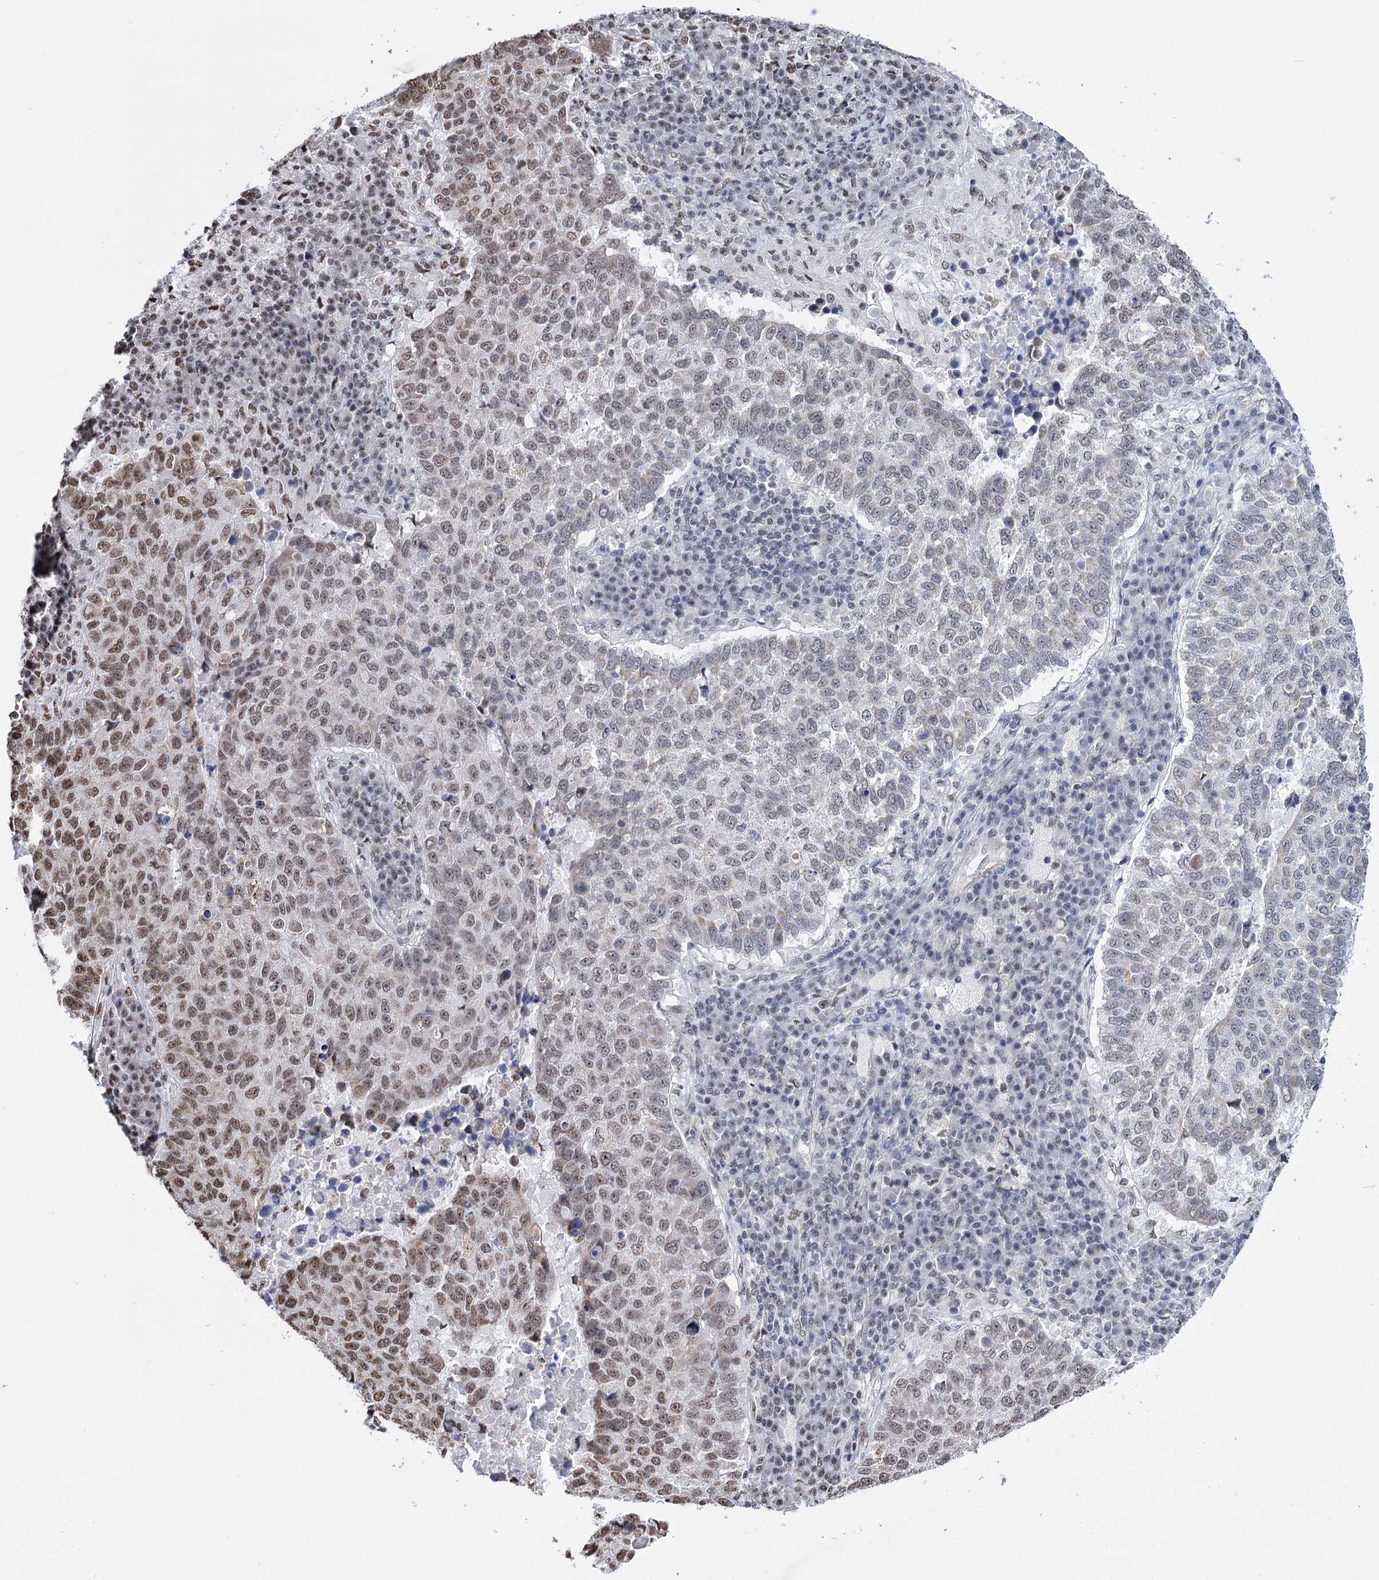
{"staining": {"intensity": "moderate", "quantity": "<25%", "location": "nuclear"}, "tissue": "lung cancer", "cell_type": "Tumor cells", "image_type": "cancer", "snomed": [{"axis": "morphology", "description": "Squamous cell carcinoma, NOS"}, {"axis": "topography", "description": "Lung"}], "caption": "Protein expression analysis of squamous cell carcinoma (lung) shows moderate nuclear expression in approximately <25% of tumor cells.", "gene": "ABHD10", "patient": {"sex": "male", "age": 73}}